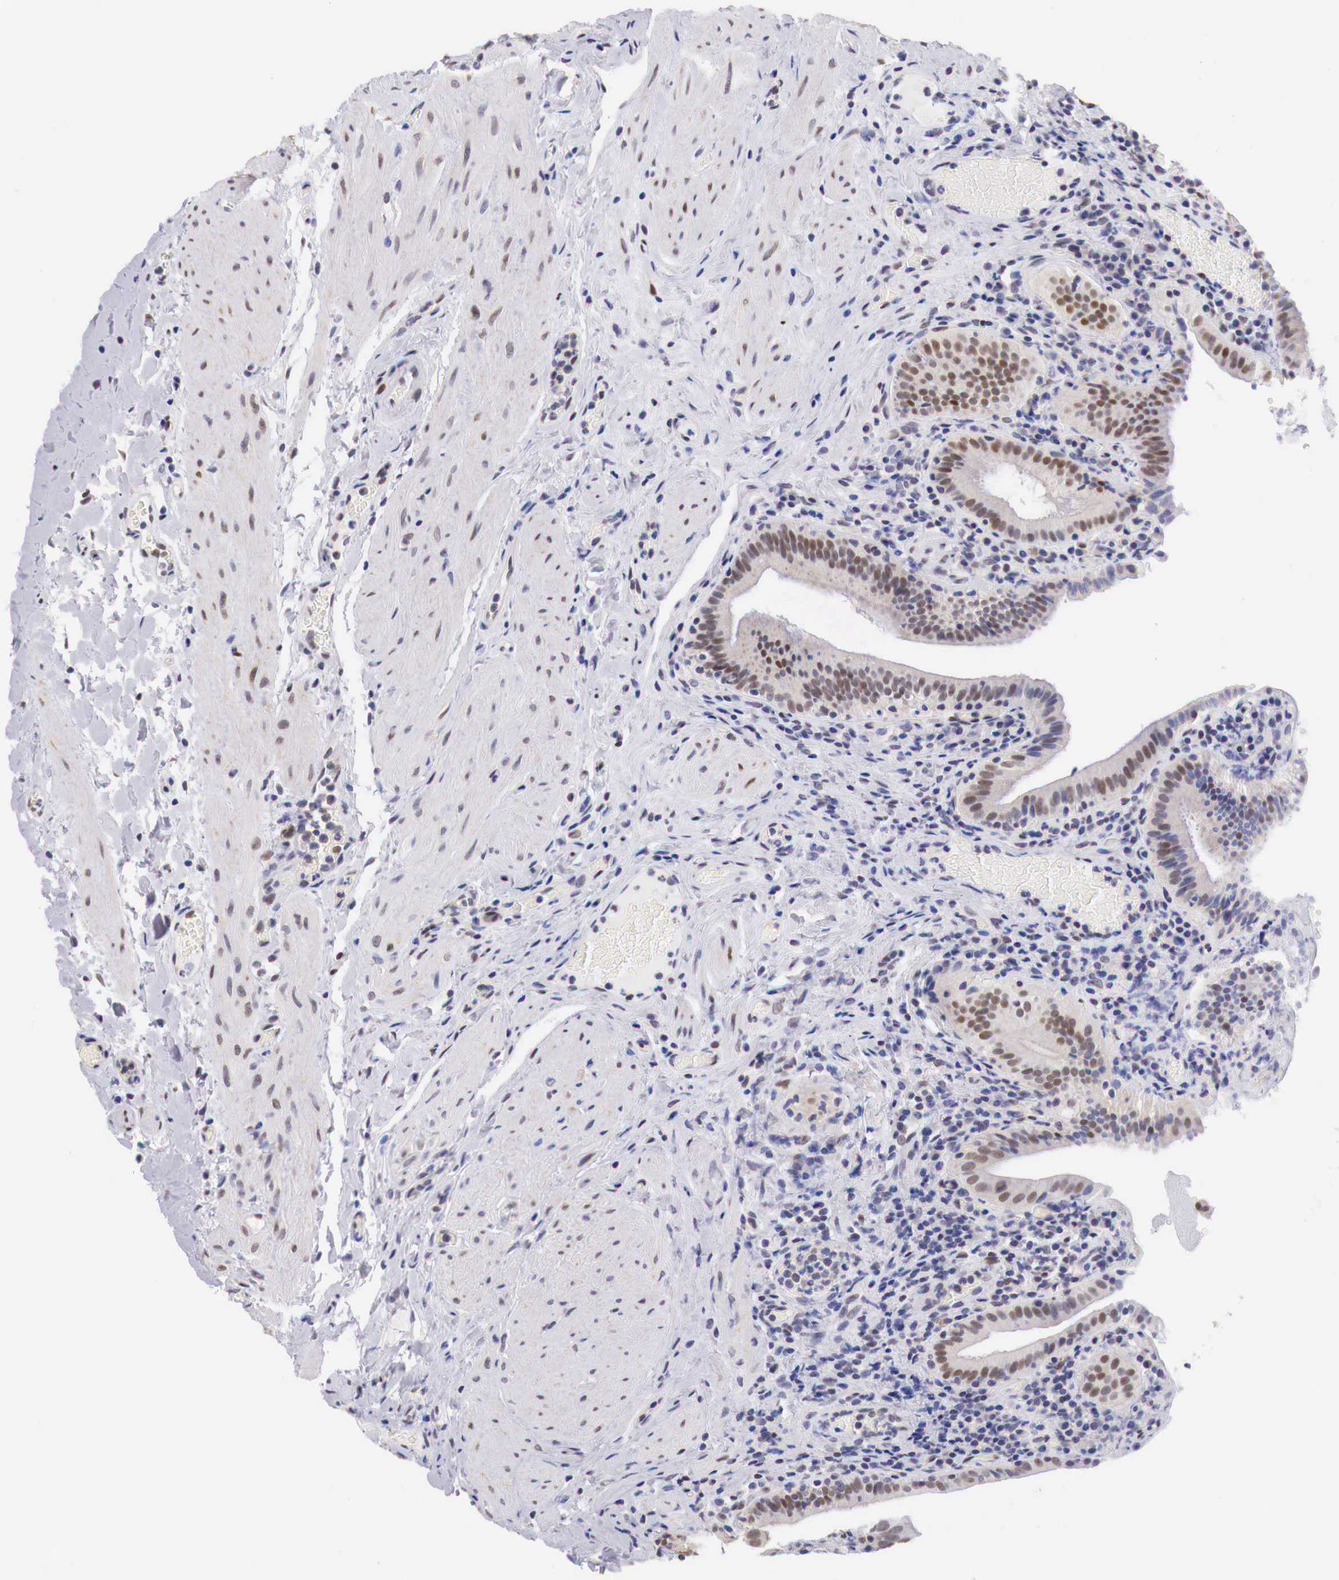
{"staining": {"intensity": "weak", "quantity": ">75%", "location": "cytoplasmic/membranous,nuclear"}, "tissue": "gallbladder", "cell_type": "Glandular cells", "image_type": "normal", "snomed": [{"axis": "morphology", "description": "Normal tissue, NOS"}, {"axis": "topography", "description": "Gallbladder"}], "caption": "Protein staining of benign gallbladder reveals weak cytoplasmic/membranous,nuclear staining in about >75% of glandular cells. (Brightfield microscopy of DAB IHC at high magnification).", "gene": "PABIR2", "patient": {"sex": "female", "age": 76}}